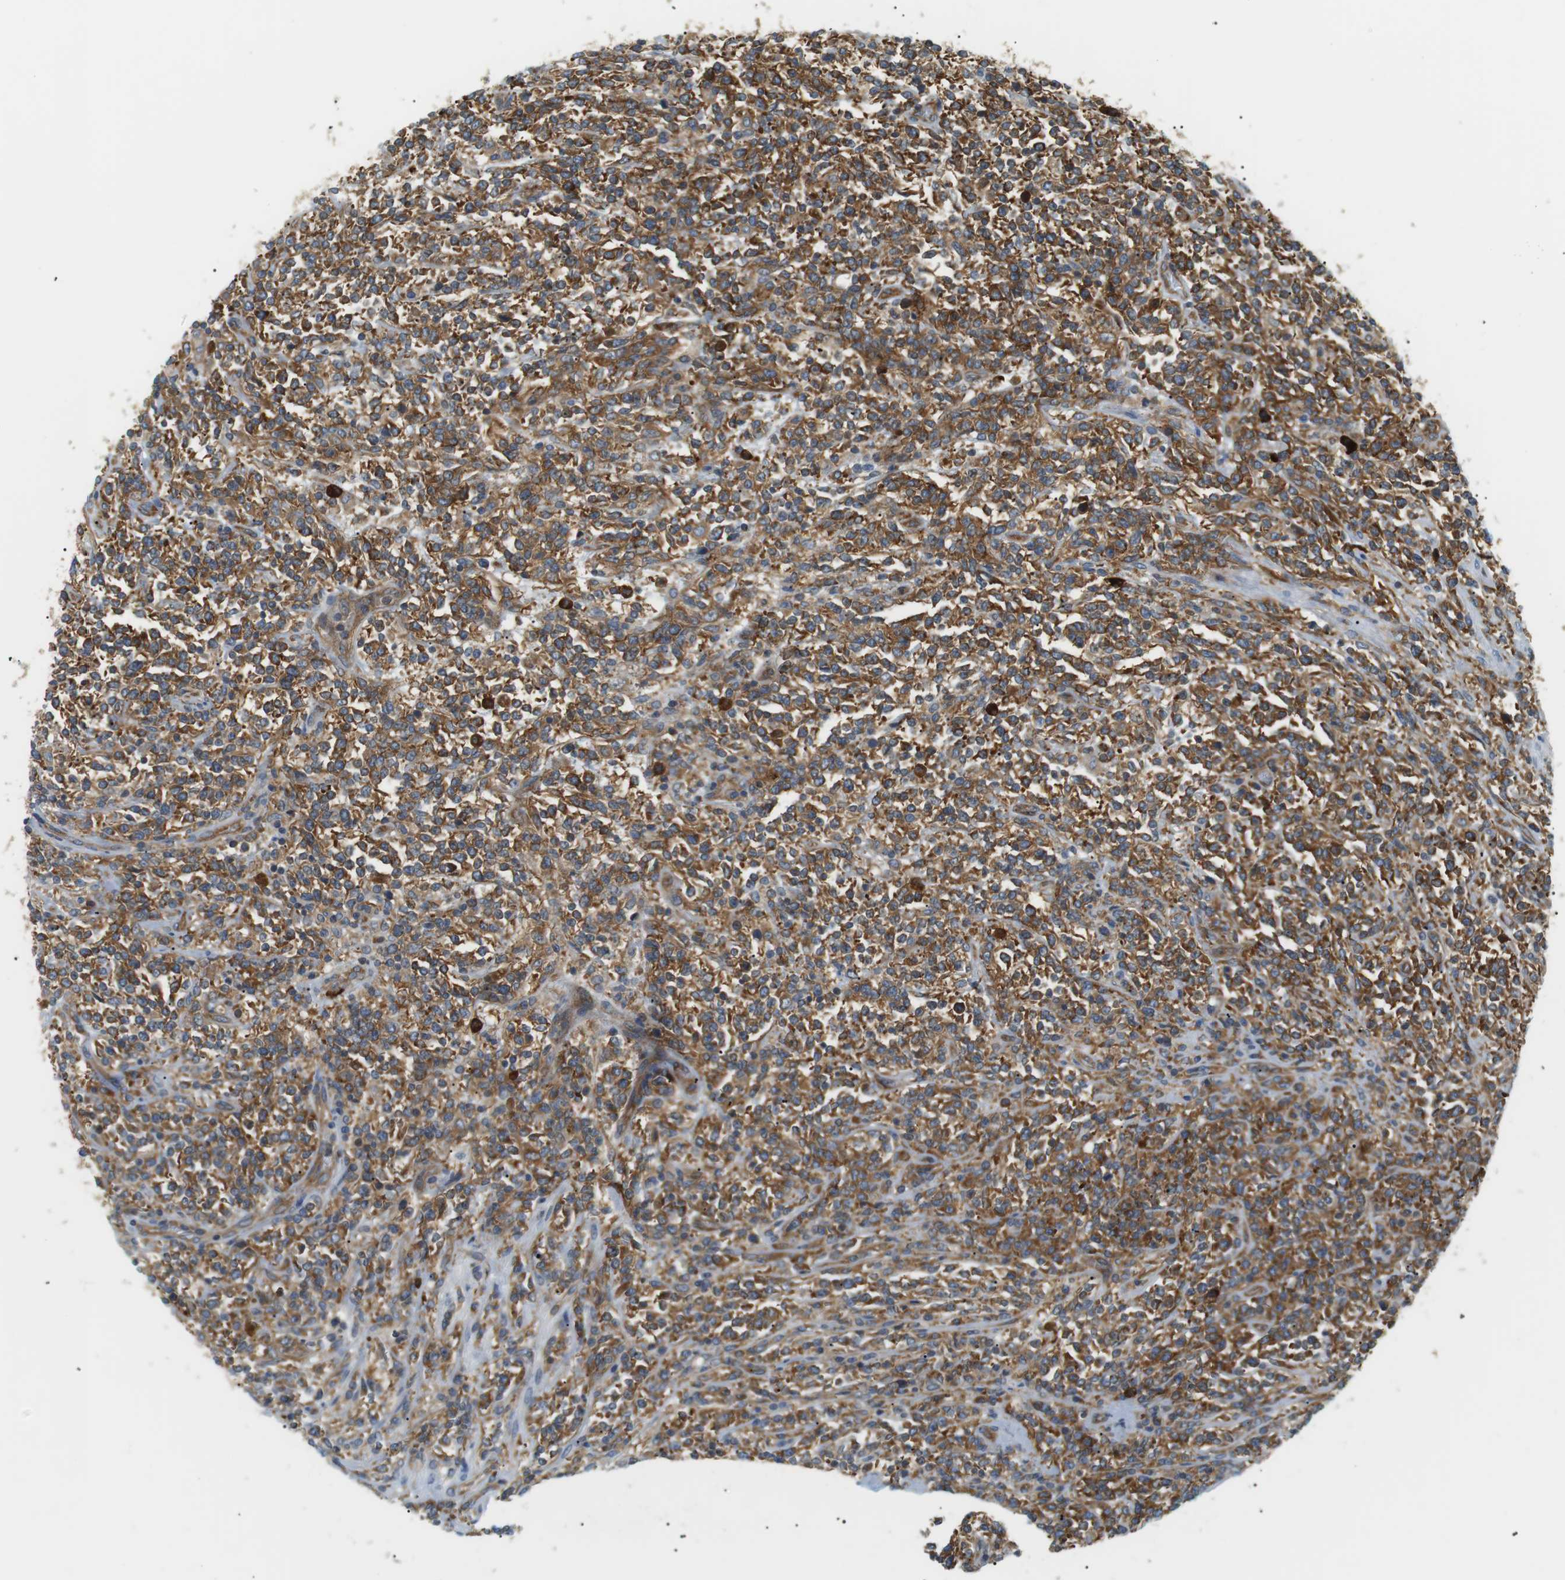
{"staining": {"intensity": "strong", "quantity": ">75%", "location": "cytoplasmic/membranous"}, "tissue": "lymphoma", "cell_type": "Tumor cells", "image_type": "cancer", "snomed": [{"axis": "morphology", "description": "Malignant lymphoma, non-Hodgkin's type, High grade"}, {"axis": "topography", "description": "Soft tissue"}], "caption": "Immunohistochemistry histopathology image of neoplastic tissue: lymphoma stained using immunohistochemistry displays high levels of strong protein expression localized specifically in the cytoplasmic/membranous of tumor cells, appearing as a cytoplasmic/membranous brown color.", "gene": "TMEM200A", "patient": {"sex": "male", "age": 18}}